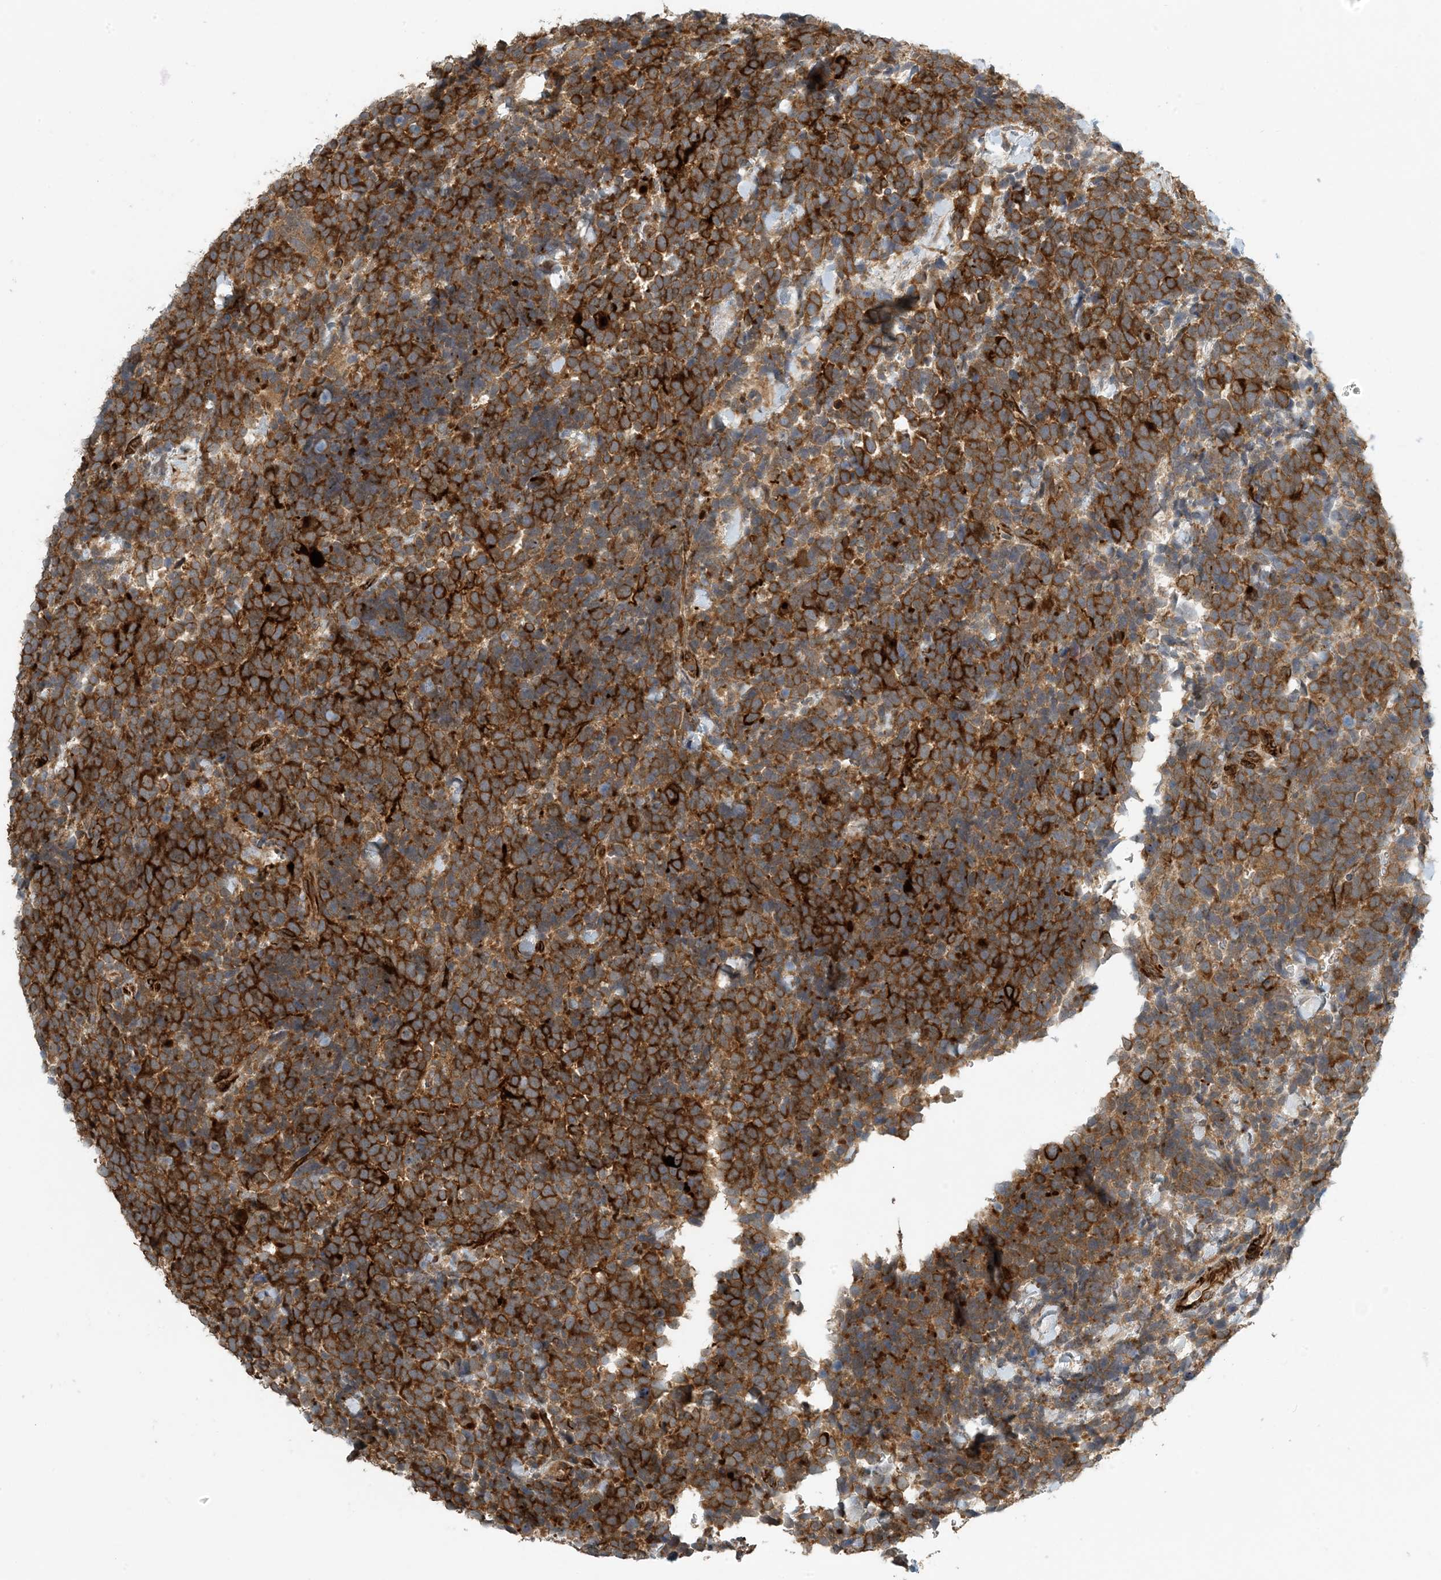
{"staining": {"intensity": "strong", "quantity": ">75%", "location": "cytoplasmic/membranous"}, "tissue": "urothelial cancer", "cell_type": "Tumor cells", "image_type": "cancer", "snomed": [{"axis": "morphology", "description": "Urothelial carcinoma, High grade"}, {"axis": "topography", "description": "Urinary bladder"}], "caption": "Immunohistochemistry (IHC) staining of urothelial carcinoma (high-grade), which reveals high levels of strong cytoplasmic/membranous expression in approximately >75% of tumor cells indicating strong cytoplasmic/membranous protein staining. The staining was performed using DAB (3,3'-diaminobenzidine) (brown) for protein detection and nuclei were counterstained in hematoxylin (blue).", "gene": "ZBTB3", "patient": {"sex": "female", "age": 82}}